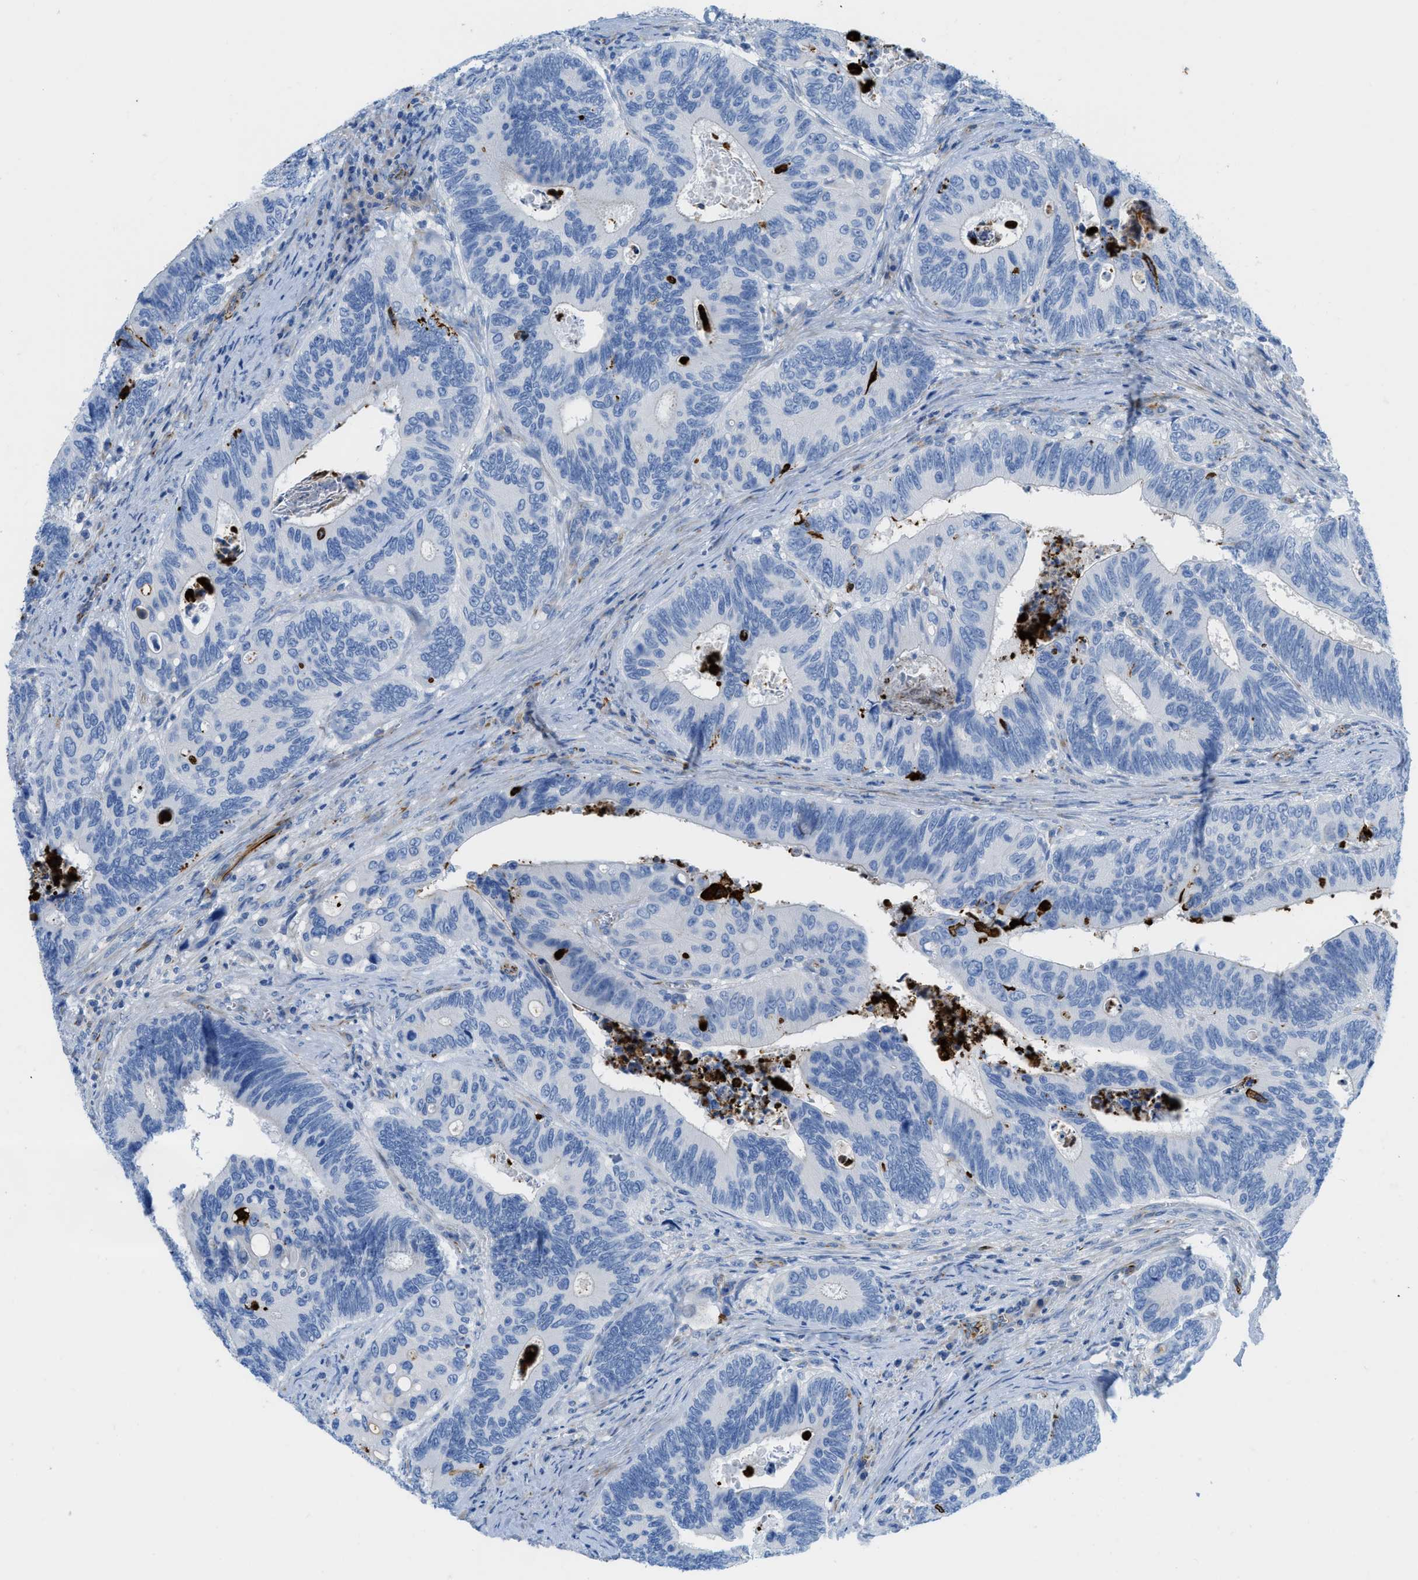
{"staining": {"intensity": "negative", "quantity": "none", "location": "none"}, "tissue": "colorectal cancer", "cell_type": "Tumor cells", "image_type": "cancer", "snomed": [{"axis": "morphology", "description": "Inflammation, NOS"}, {"axis": "morphology", "description": "Adenocarcinoma, NOS"}, {"axis": "topography", "description": "Colon"}], "caption": "A histopathology image of colorectal cancer stained for a protein shows no brown staining in tumor cells.", "gene": "XCR1", "patient": {"sex": "male", "age": 72}}